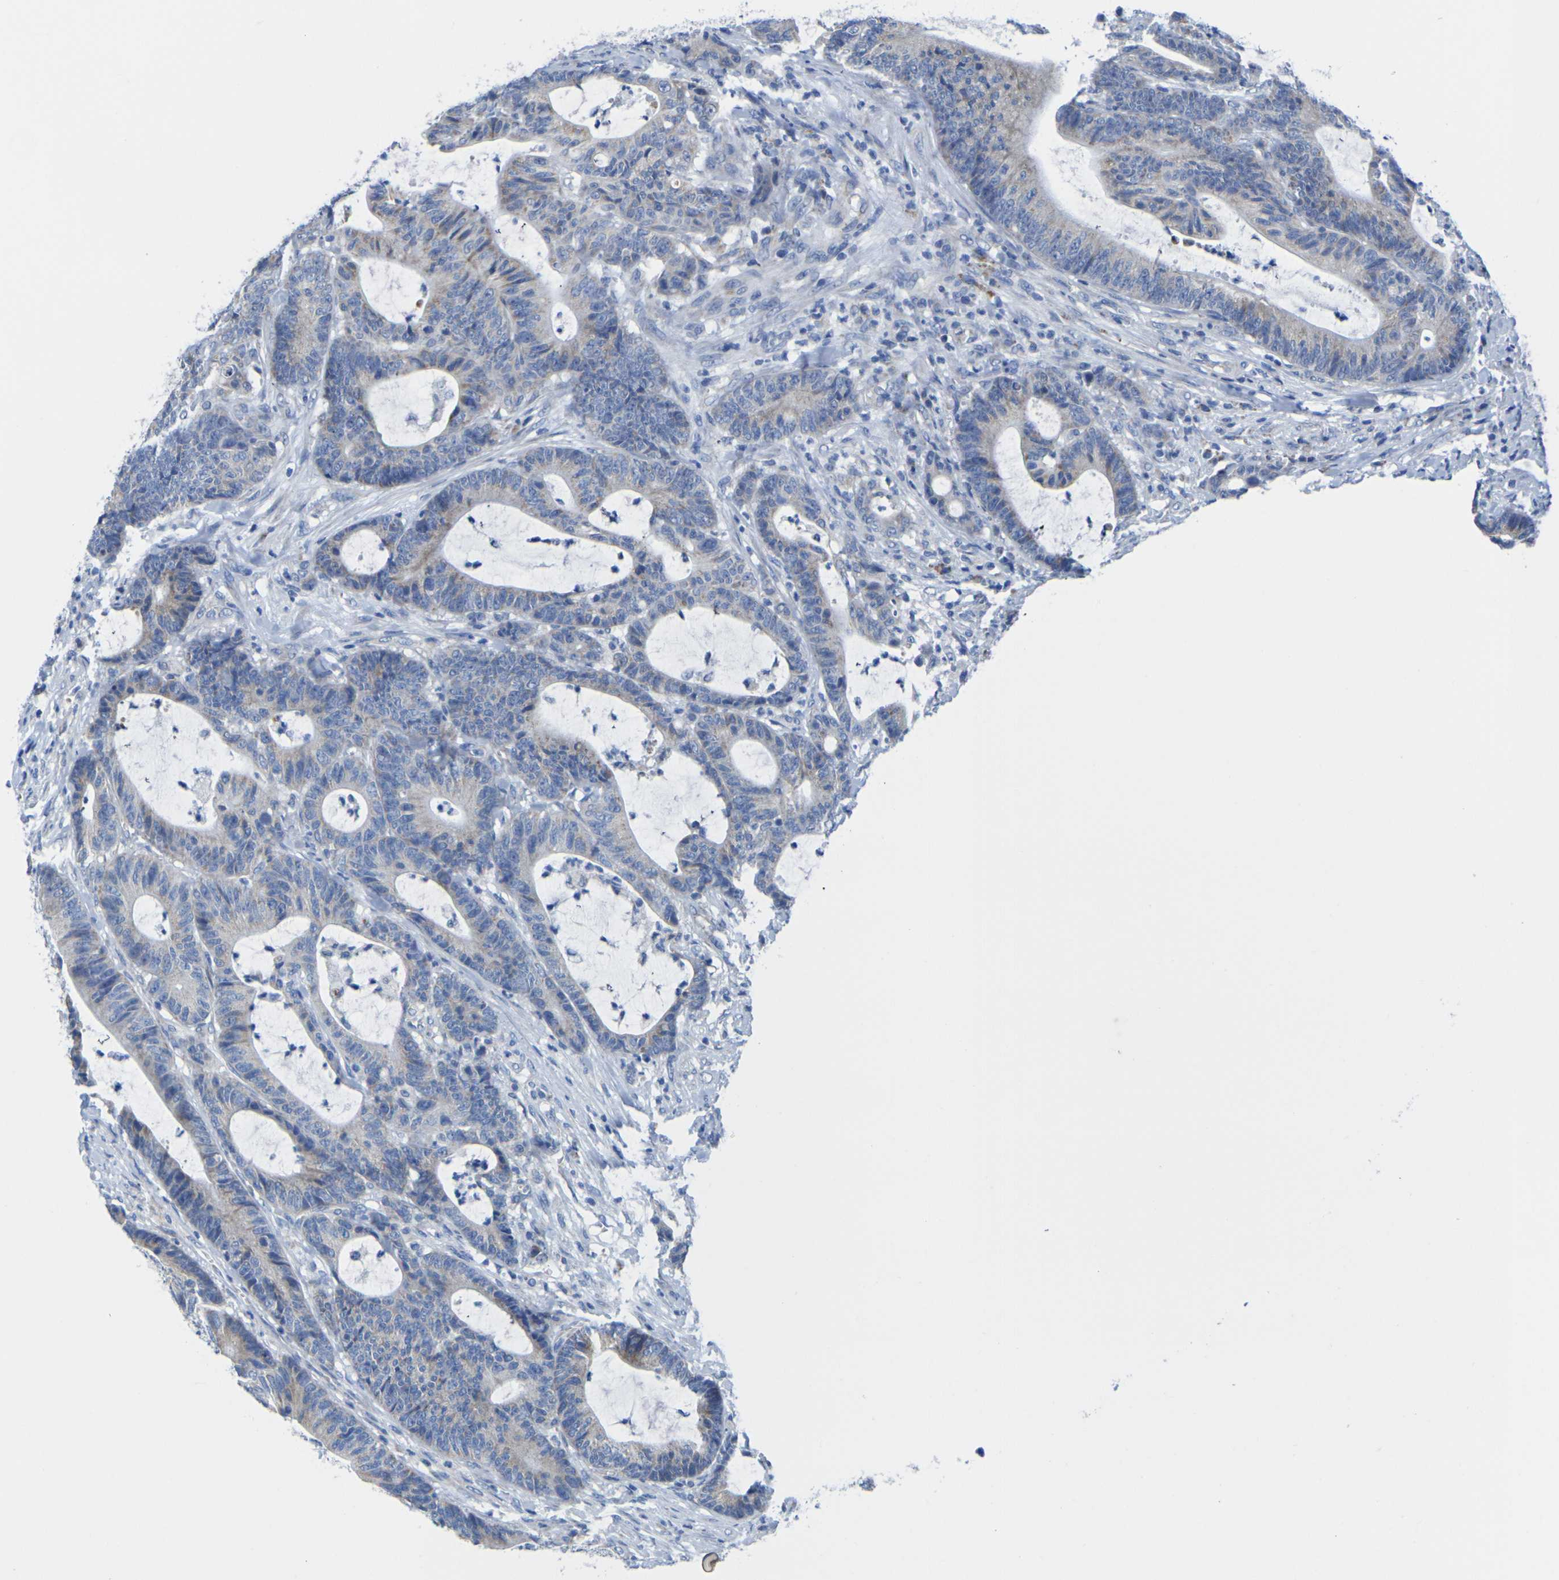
{"staining": {"intensity": "negative", "quantity": "none", "location": "none"}, "tissue": "colorectal cancer", "cell_type": "Tumor cells", "image_type": "cancer", "snomed": [{"axis": "morphology", "description": "Adenocarcinoma, NOS"}, {"axis": "topography", "description": "Colon"}], "caption": "Photomicrograph shows no protein staining in tumor cells of adenocarcinoma (colorectal) tissue. (DAB immunohistochemistry visualized using brightfield microscopy, high magnification).", "gene": "TMEM204", "patient": {"sex": "female", "age": 84}}